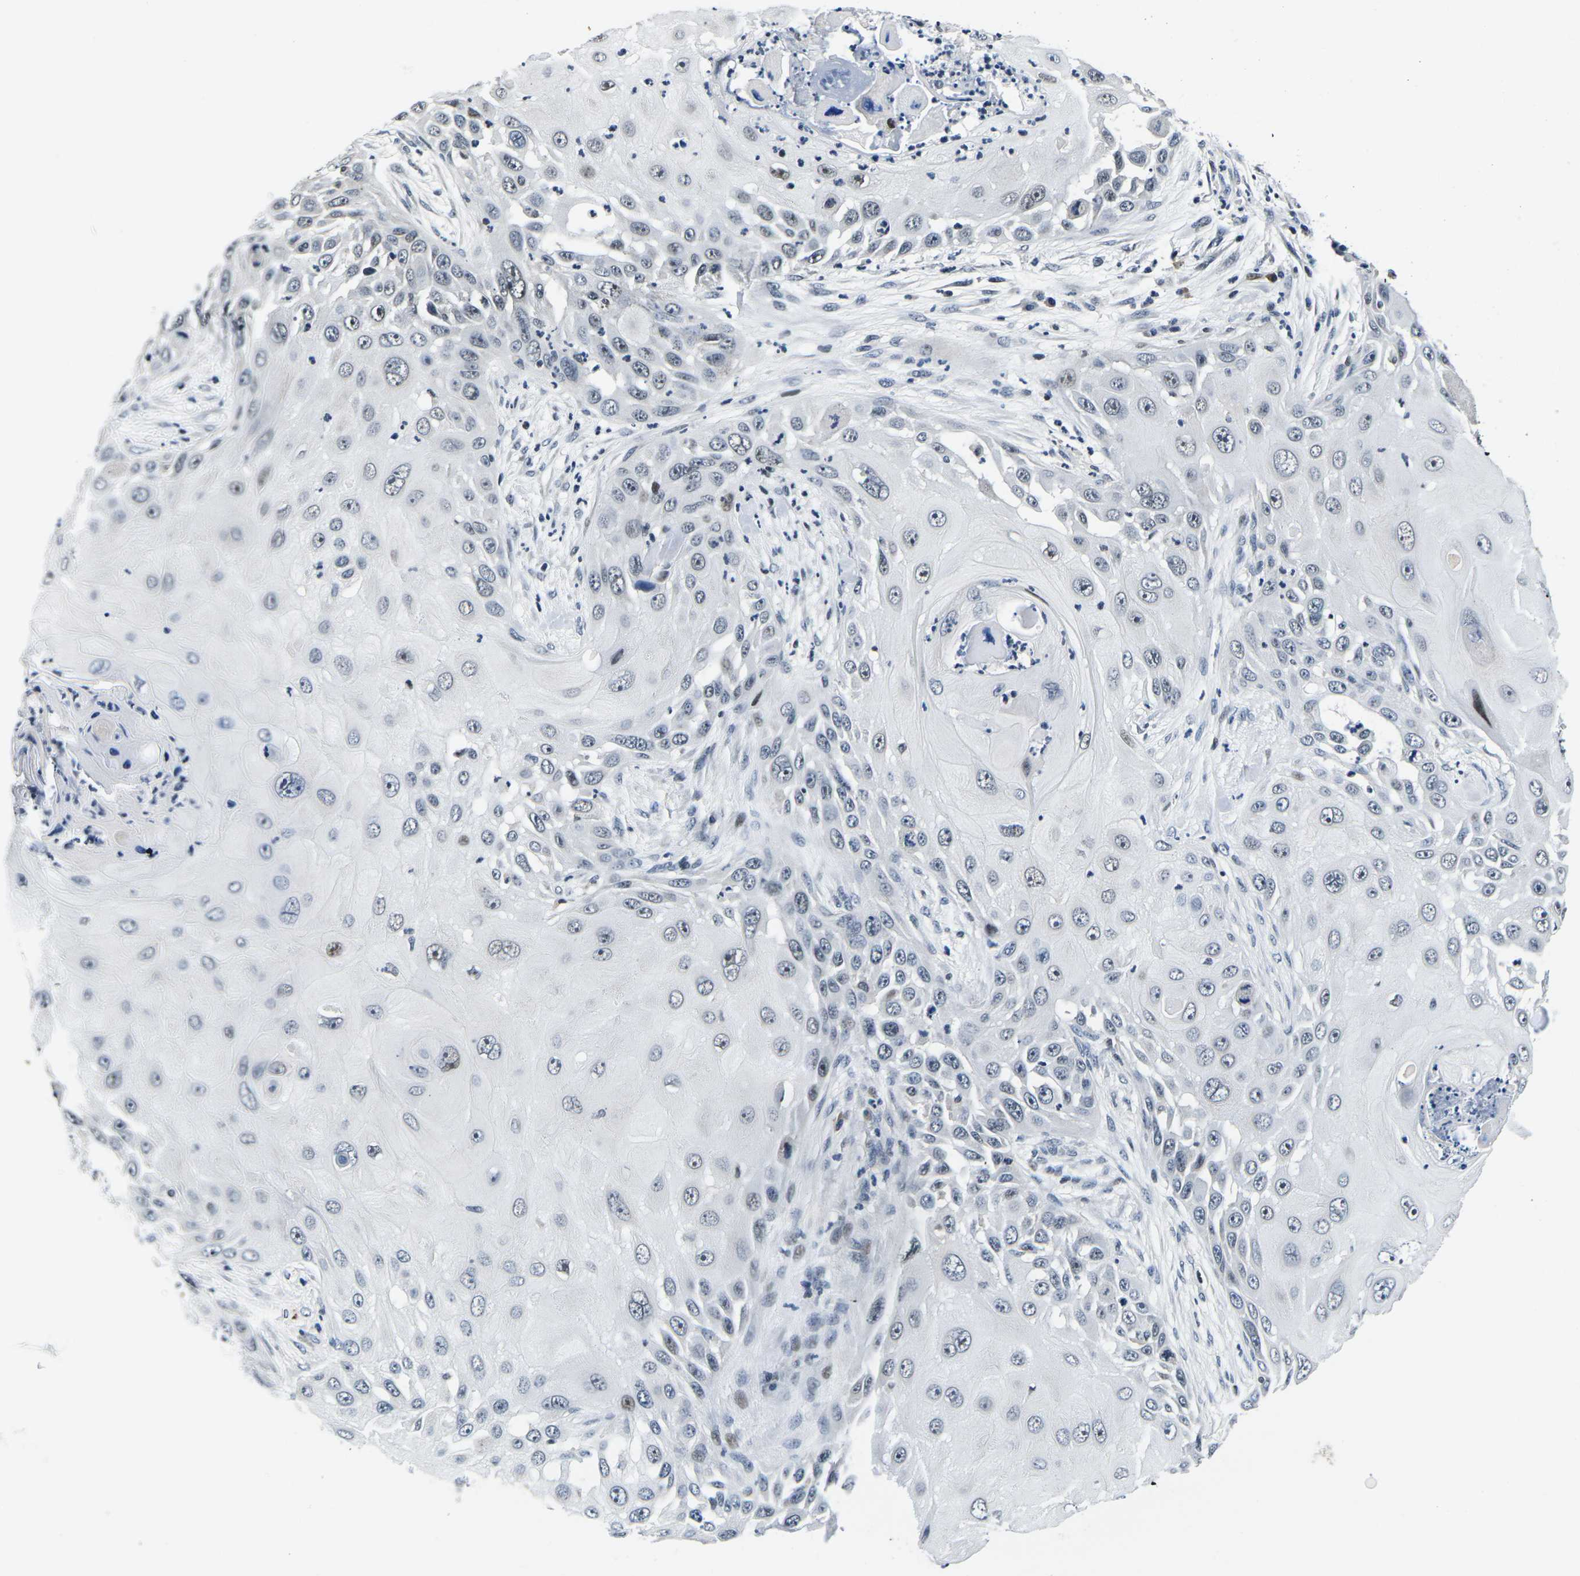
{"staining": {"intensity": "negative", "quantity": "none", "location": "none"}, "tissue": "skin cancer", "cell_type": "Tumor cells", "image_type": "cancer", "snomed": [{"axis": "morphology", "description": "Squamous cell carcinoma, NOS"}, {"axis": "topography", "description": "Skin"}], "caption": "Tumor cells show no significant staining in skin cancer.", "gene": "CDC73", "patient": {"sex": "female", "age": 44}}